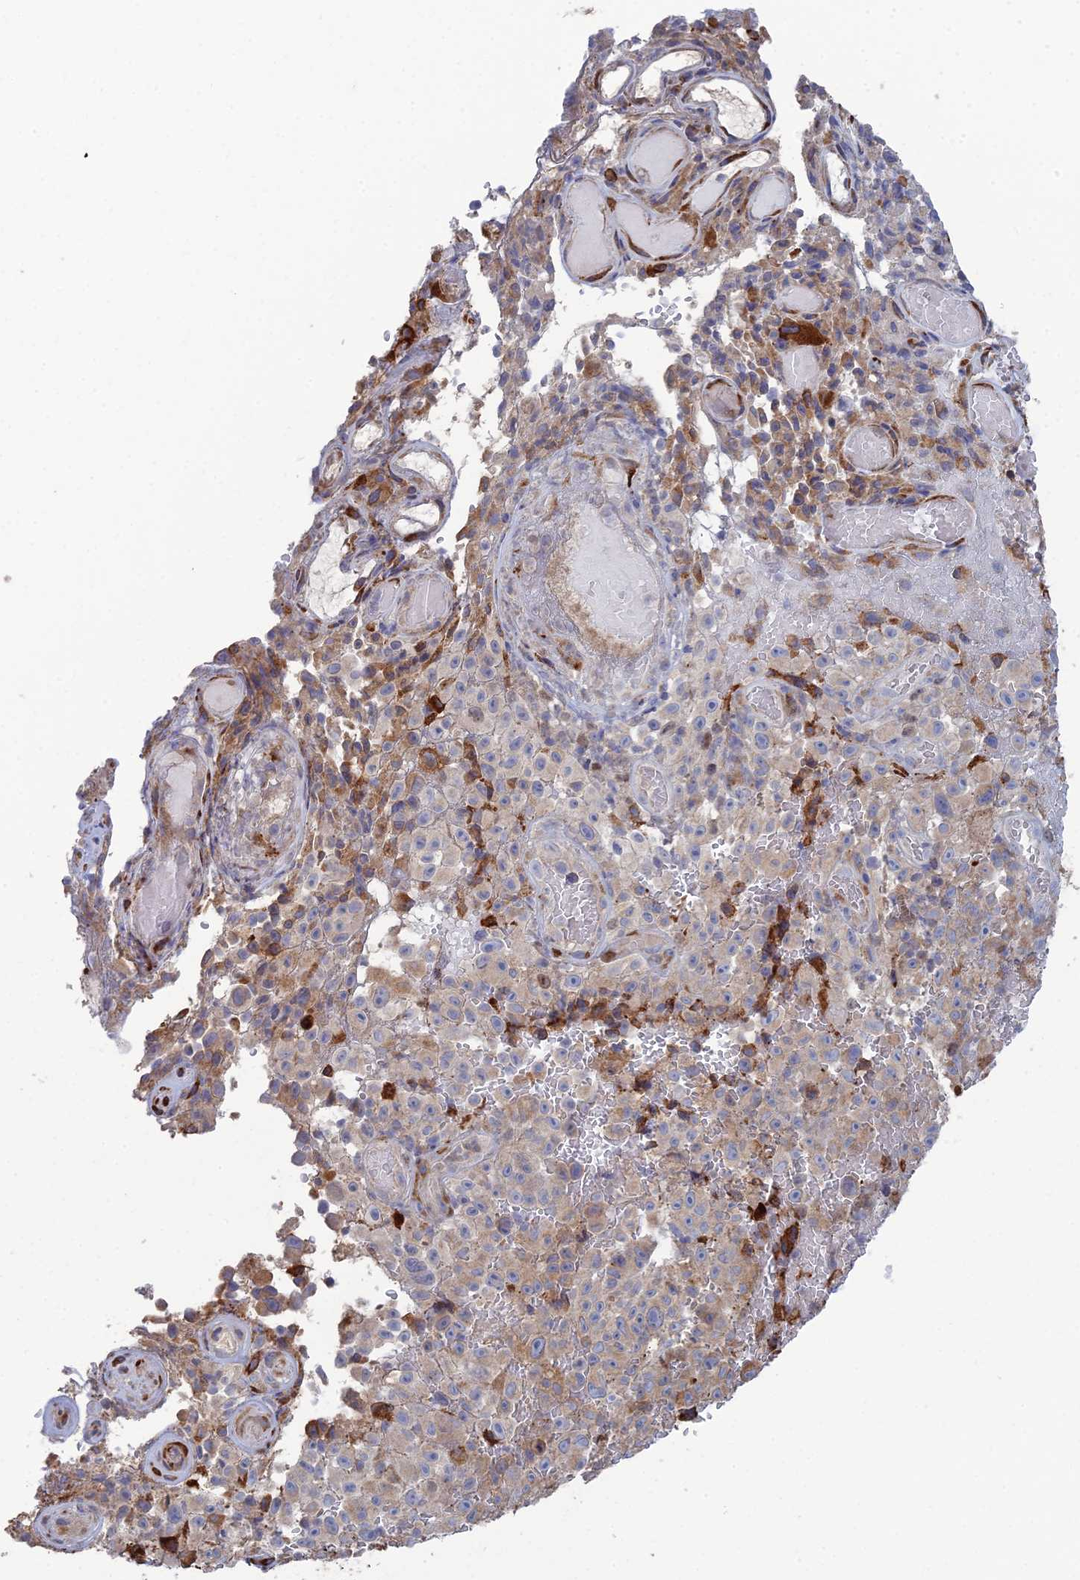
{"staining": {"intensity": "negative", "quantity": "none", "location": "none"}, "tissue": "melanoma", "cell_type": "Tumor cells", "image_type": "cancer", "snomed": [{"axis": "morphology", "description": "Malignant melanoma, NOS"}, {"axis": "topography", "description": "Skin"}], "caption": "The image reveals no staining of tumor cells in melanoma.", "gene": "TRAPPC6A", "patient": {"sex": "female", "age": 82}}